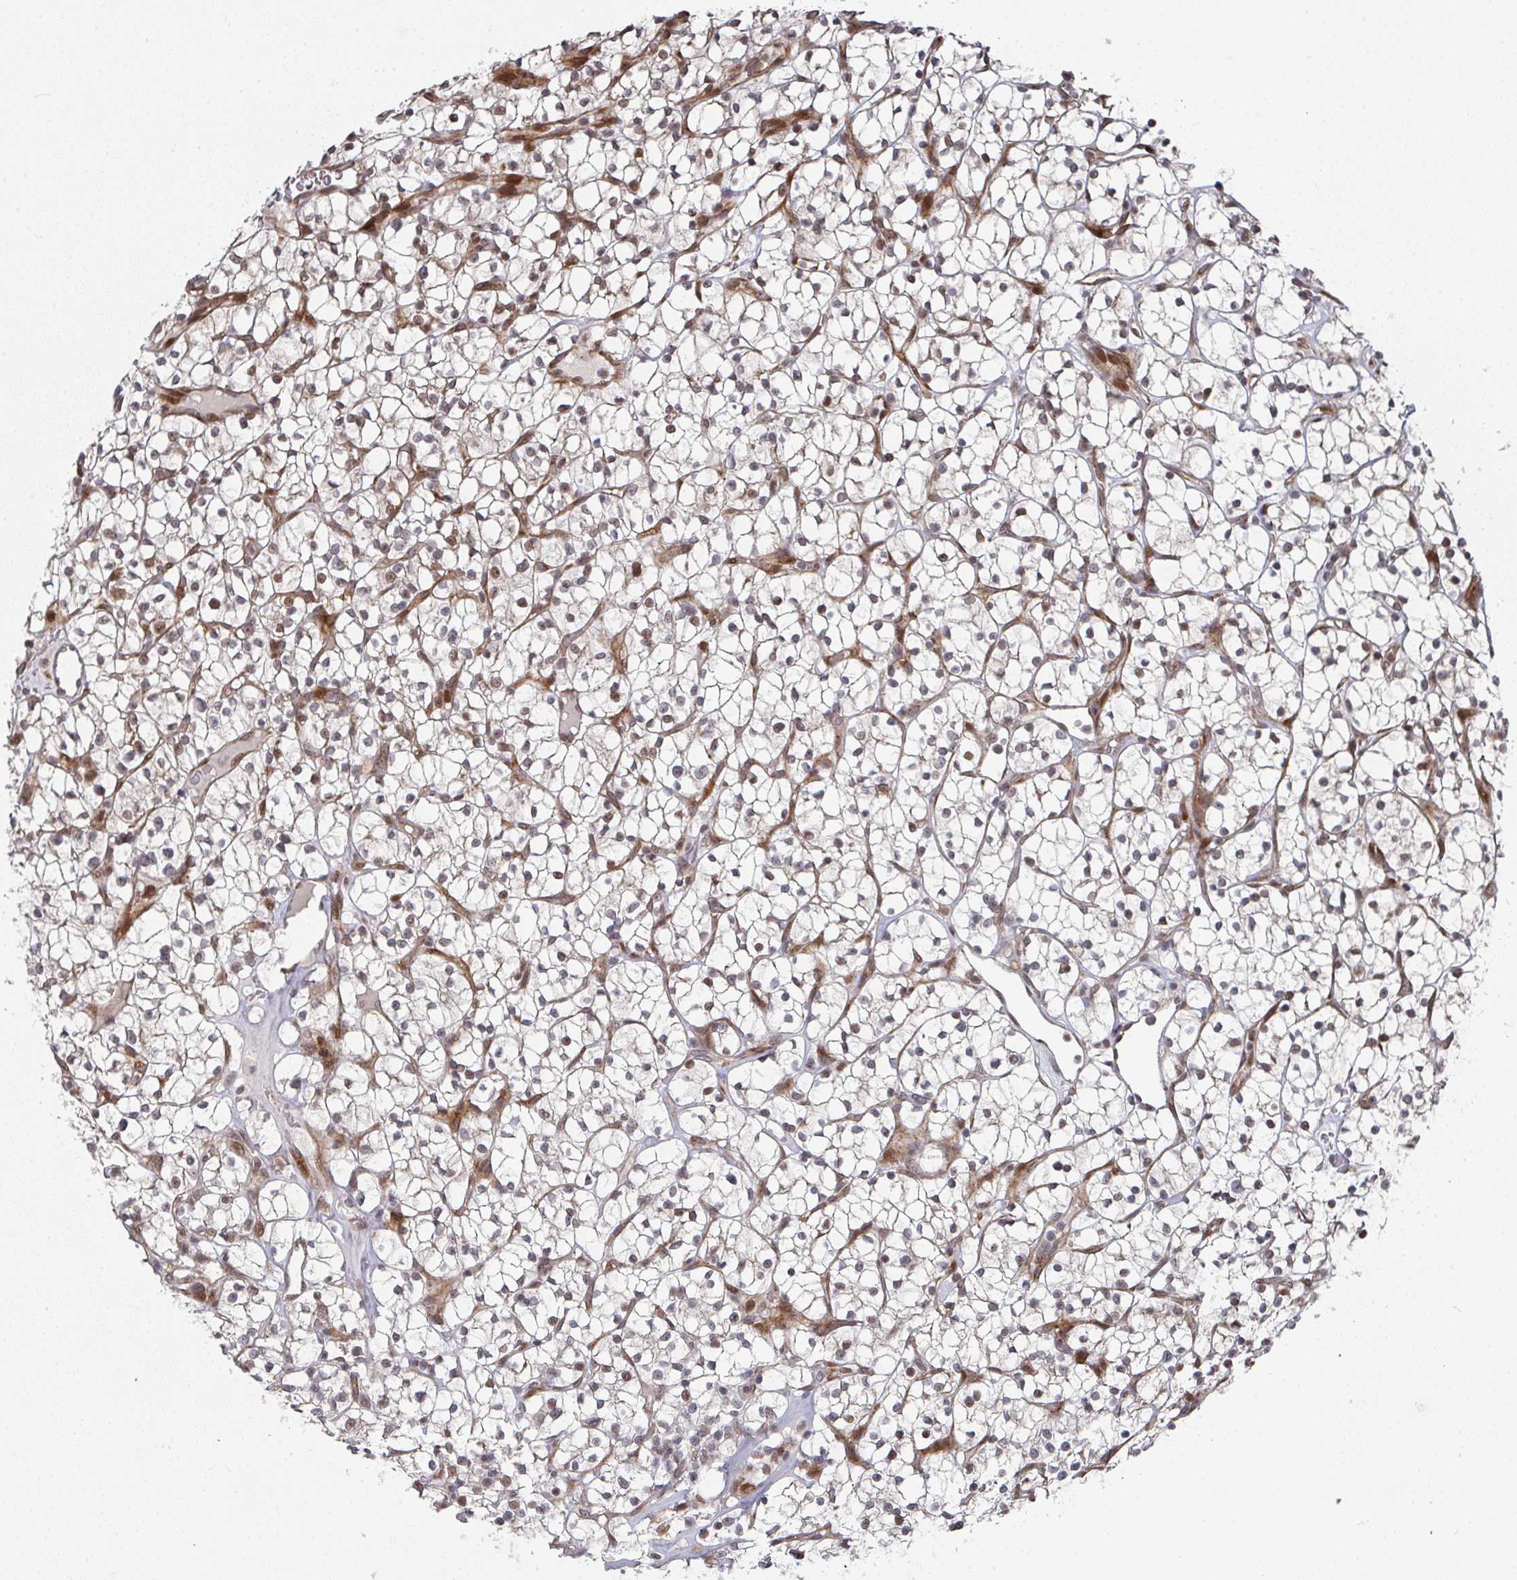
{"staining": {"intensity": "weak", "quantity": "25%-75%", "location": "cytoplasmic/membranous,nuclear"}, "tissue": "renal cancer", "cell_type": "Tumor cells", "image_type": "cancer", "snomed": [{"axis": "morphology", "description": "Adenocarcinoma, NOS"}, {"axis": "topography", "description": "Kidney"}], "caption": "This image demonstrates adenocarcinoma (renal) stained with immunohistochemistry to label a protein in brown. The cytoplasmic/membranous and nuclear of tumor cells show weak positivity for the protein. Nuclei are counter-stained blue.", "gene": "RBBP5", "patient": {"sex": "female", "age": 64}}